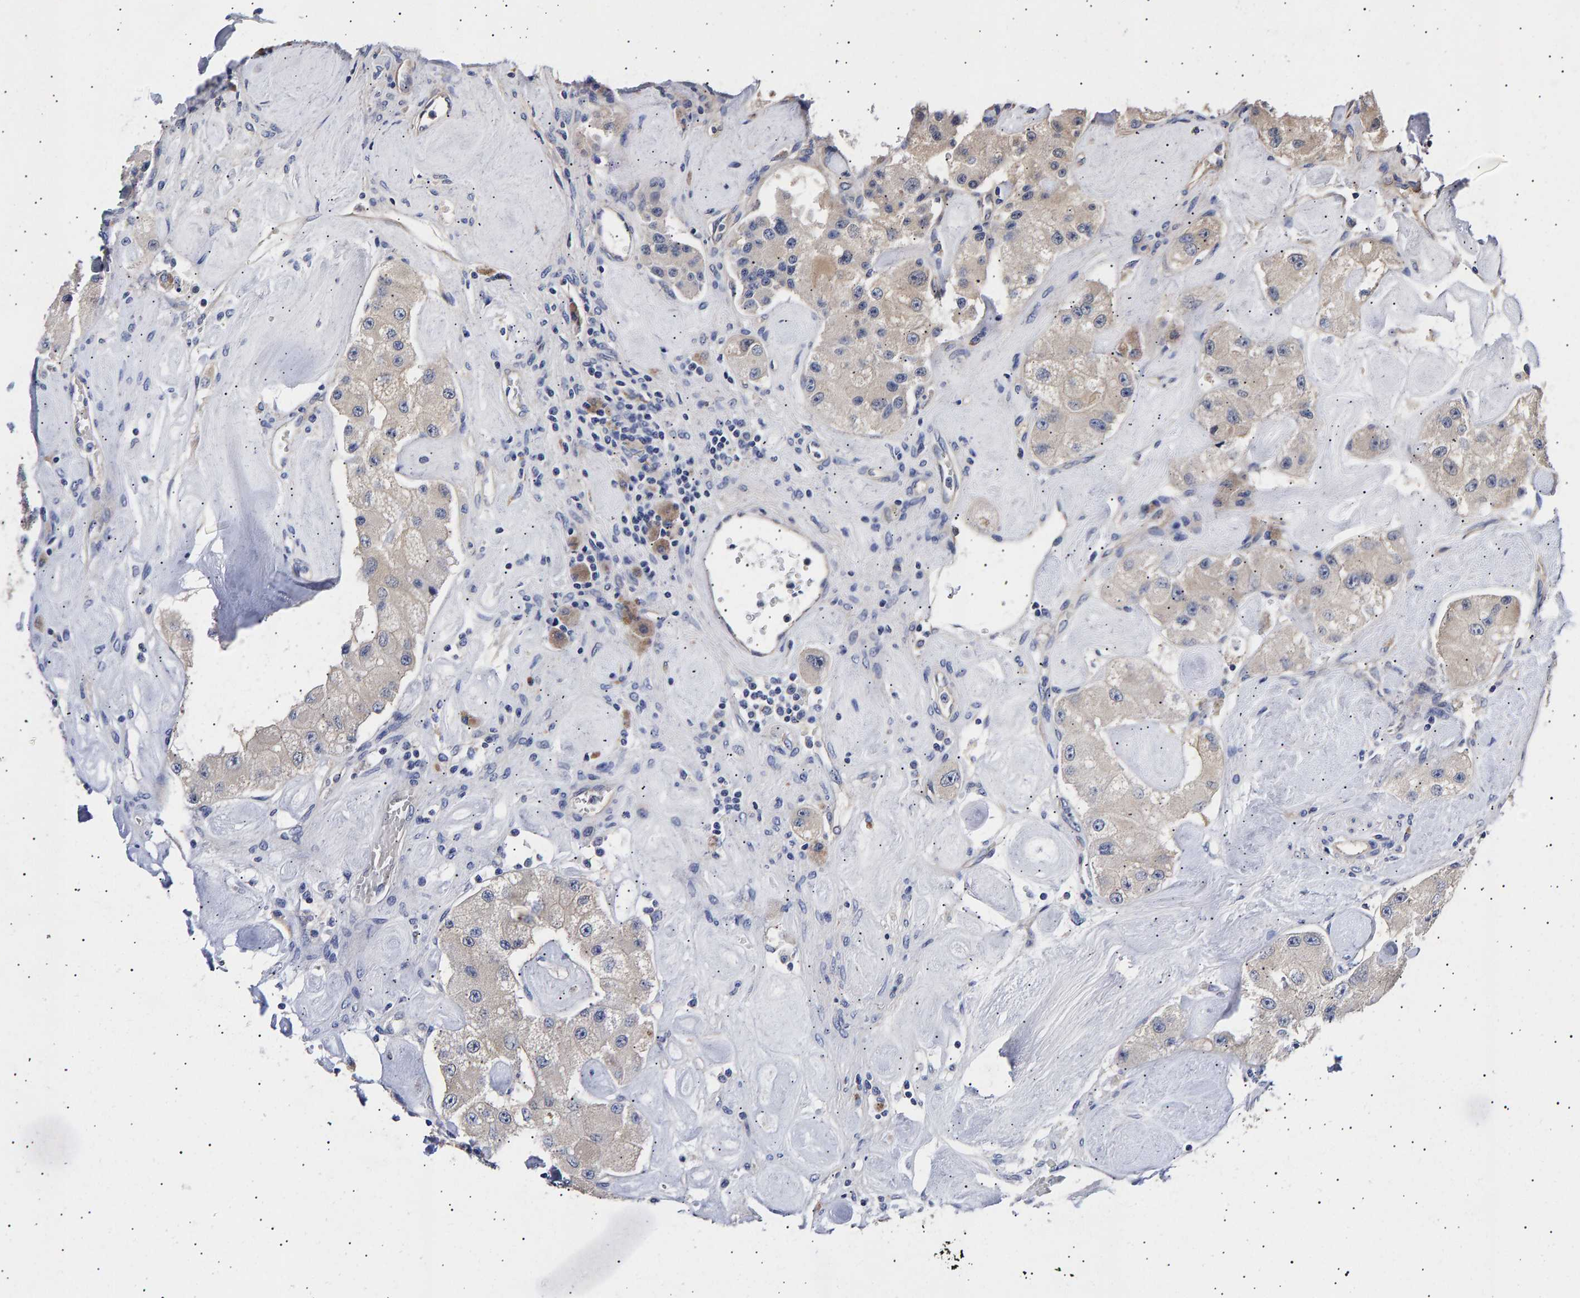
{"staining": {"intensity": "negative", "quantity": "none", "location": "none"}, "tissue": "carcinoid", "cell_type": "Tumor cells", "image_type": "cancer", "snomed": [{"axis": "morphology", "description": "Carcinoid, malignant, NOS"}, {"axis": "topography", "description": "Pancreas"}], "caption": "Carcinoid was stained to show a protein in brown. There is no significant expression in tumor cells. The staining is performed using DAB brown chromogen with nuclei counter-stained in using hematoxylin.", "gene": "ANKRD40", "patient": {"sex": "male", "age": 41}}